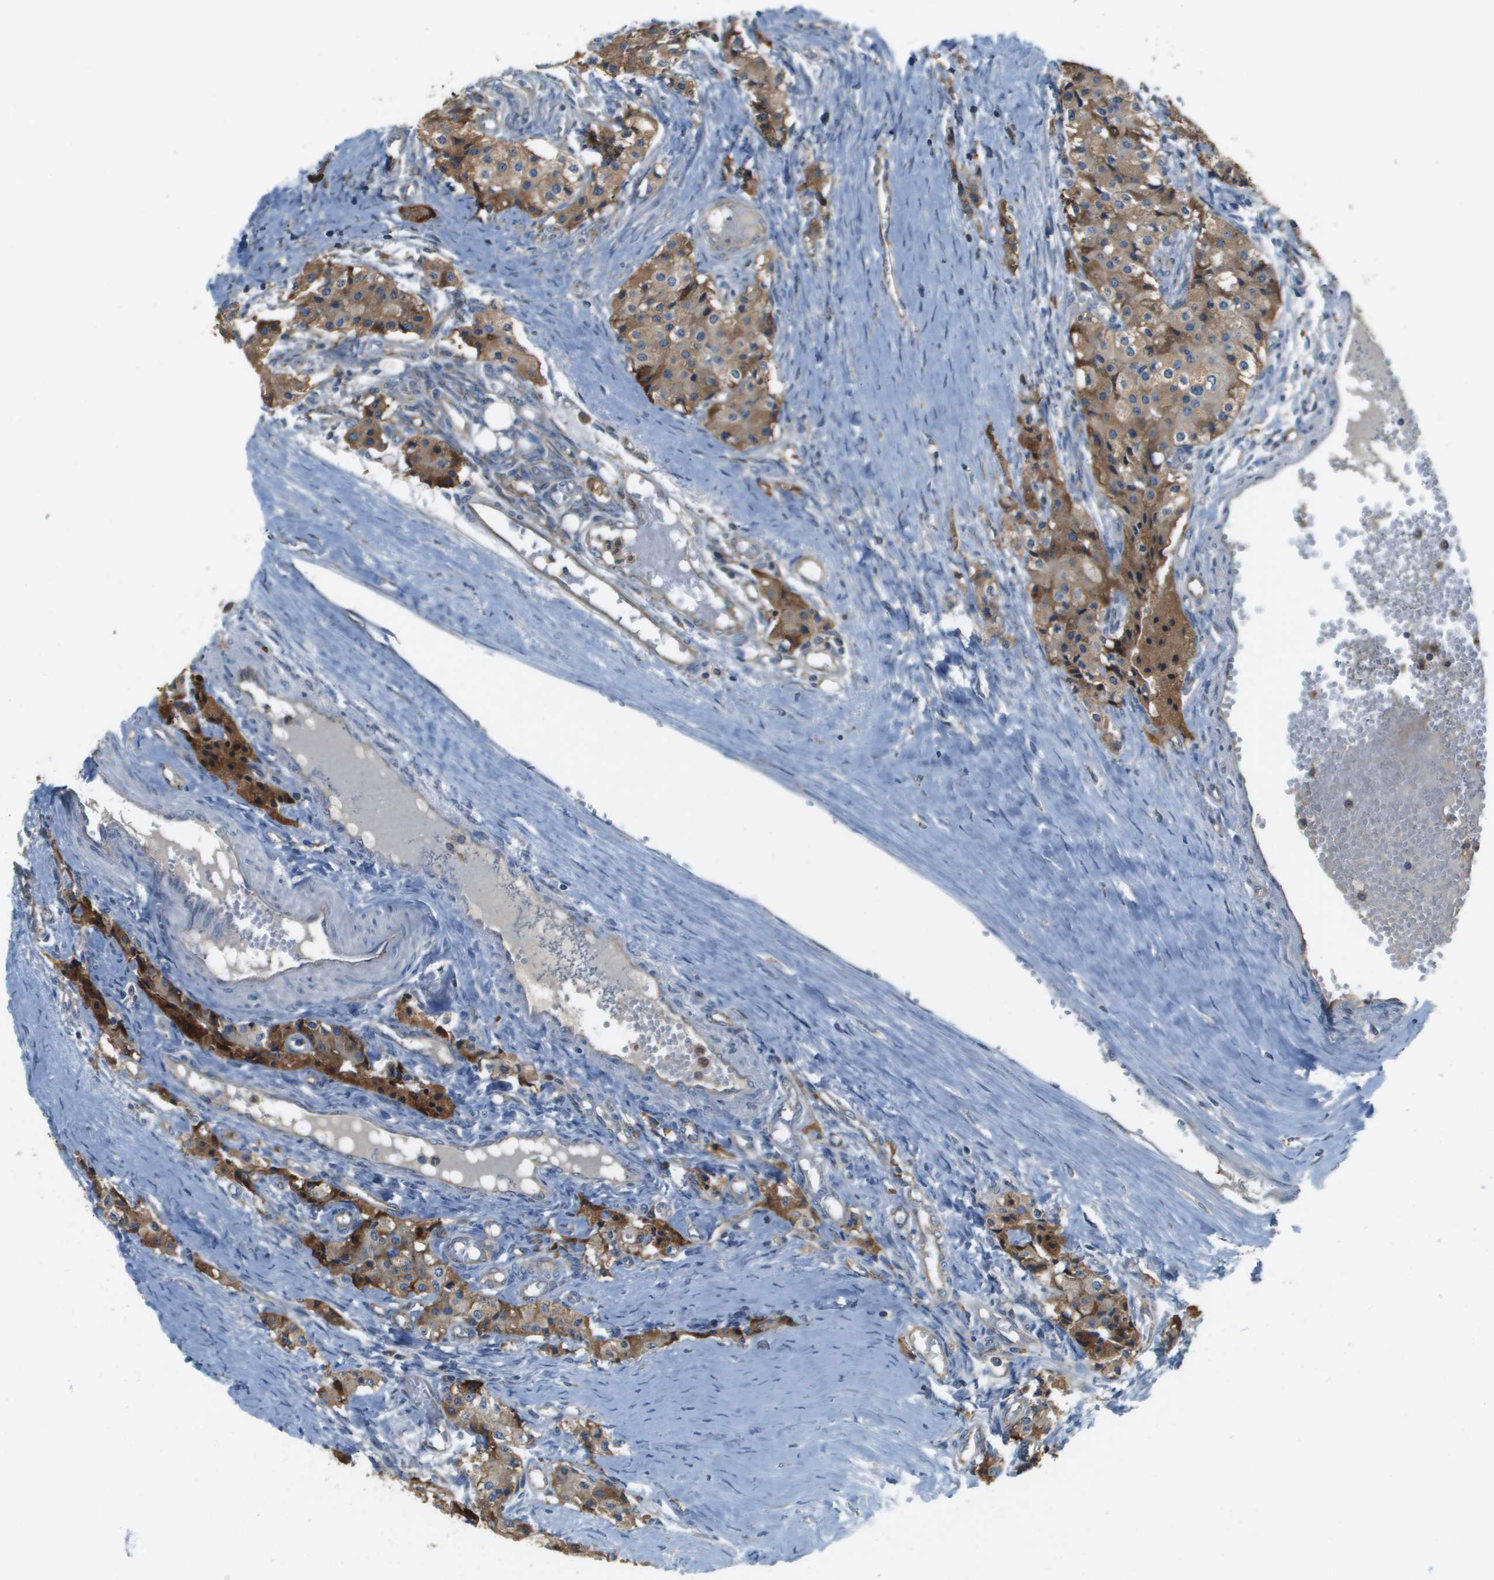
{"staining": {"intensity": "moderate", "quantity": ">75%", "location": "cytoplasmic/membranous"}, "tissue": "carcinoid", "cell_type": "Tumor cells", "image_type": "cancer", "snomed": [{"axis": "morphology", "description": "Carcinoid, malignant, NOS"}, {"axis": "topography", "description": "Colon"}], "caption": "High-power microscopy captured an immunohistochemistry micrograph of carcinoid, revealing moderate cytoplasmic/membranous expression in about >75% of tumor cells.", "gene": "SAMSN1", "patient": {"sex": "female", "age": 52}}